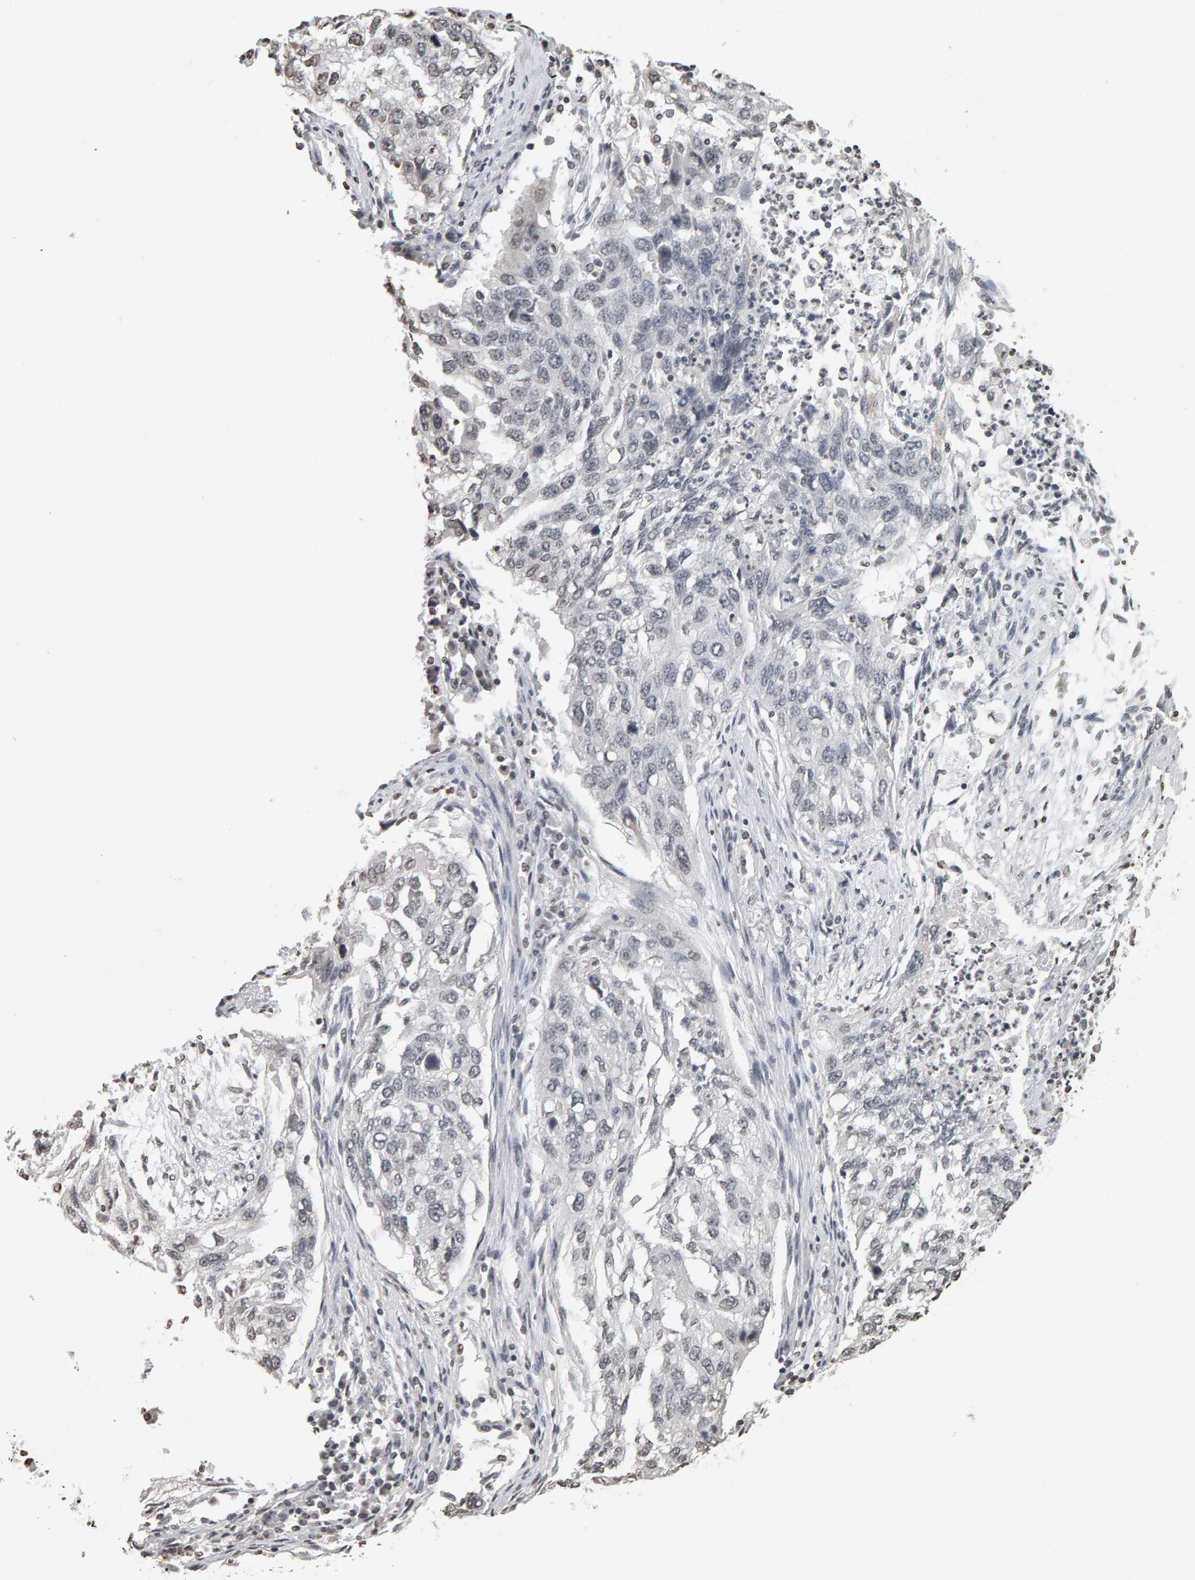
{"staining": {"intensity": "negative", "quantity": "none", "location": "none"}, "tissue": "lung cancer", "cell_type": "Tumor cells", "image_type": "cancer", "snomed": [{"axis": "morphology", "description": "Squamous cell carcinoma, NOS"}, {"axis": "topography", "description": "Lung"}], "caption": "This image is of lung squamous cell carcinoma stained with immunohistochemistry to label a protein in brown with the nuclei are counter-stained blue. There is no staining in tumor cells. (Brightfield microscopy of DAB (3,3'-diaminobenzidine) IHC at high magnification).", "gene": "AFF4", "patient": {"sex": "female", "age": 63}}